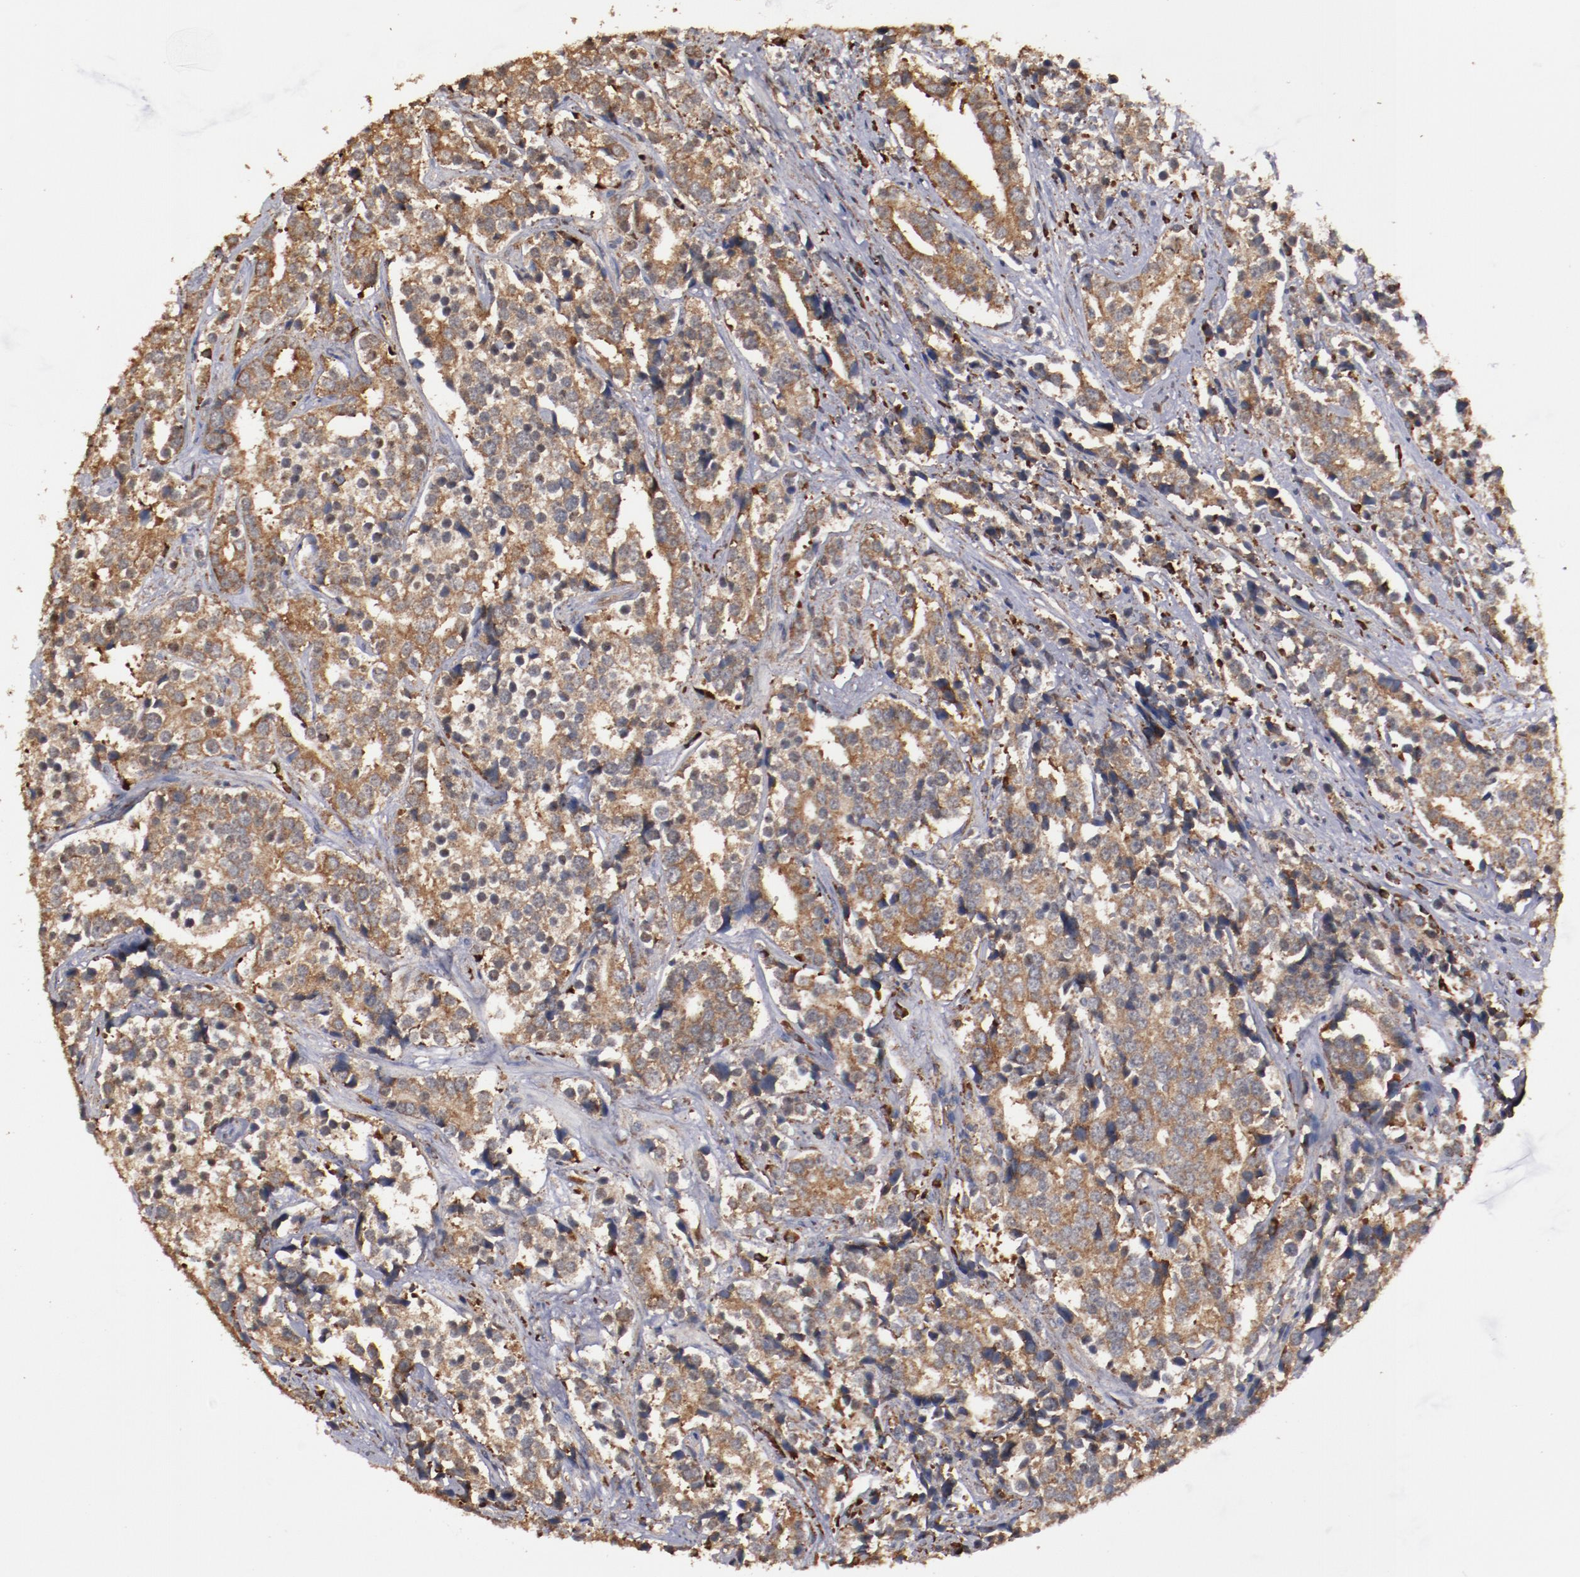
{"staining": {"intensity": "moderate", "quantity": ">75%", "location": "cytoplasmic/membranous"}, "tissue": "prostate cancer", "cell_type": "Tumor cells", "image_type": "cancer", "snomed": [{"axis": "morphology", "description": "Adenocarcinoma, High grade"}, {"axis": "topography", "description": "Prostate"}], "caption": "Moderate cytoplasmic/membranous protein staining is appreciated in approximately >75% of tumor cells in prostate cancer.", "gene": "RPS4Y1", "patient": {"sex": "male", "age": 71}}